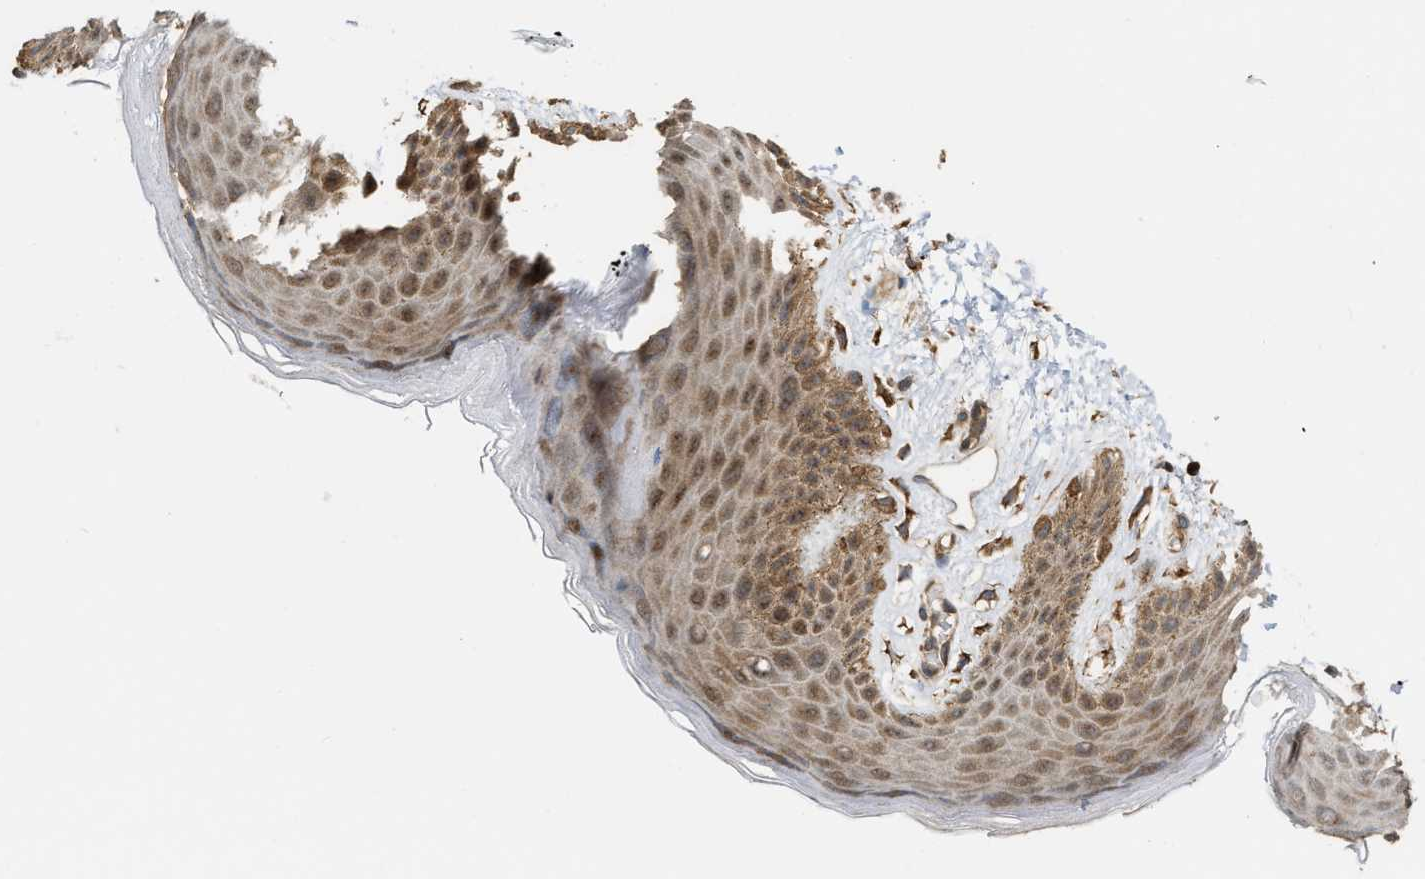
{"staining": {"intensity": "moderate", "quantity": ">75%", "location": "cytoplasmic/membranous"}, "tissue": "skin", "cell_type": "Epidermal cells", "image_type": "normal", "snomed": [{"axis": "morphology", "description": "Normal tissue, NOS"}, {"axis": "topography", "description": "Anal"}], "caption": "High-power microscopy captured an immunohistochemistry micrograph of benign skin, revealing moderate cytoplasmic/membranous expression in about >75% of epidermal cells. (Stains: DAB in brown, nuclei in blue, Microscopy: brightfield microscopy at high magnification).", "gene": "IQCE", "patient": {"sex": "male", "age": 44}}